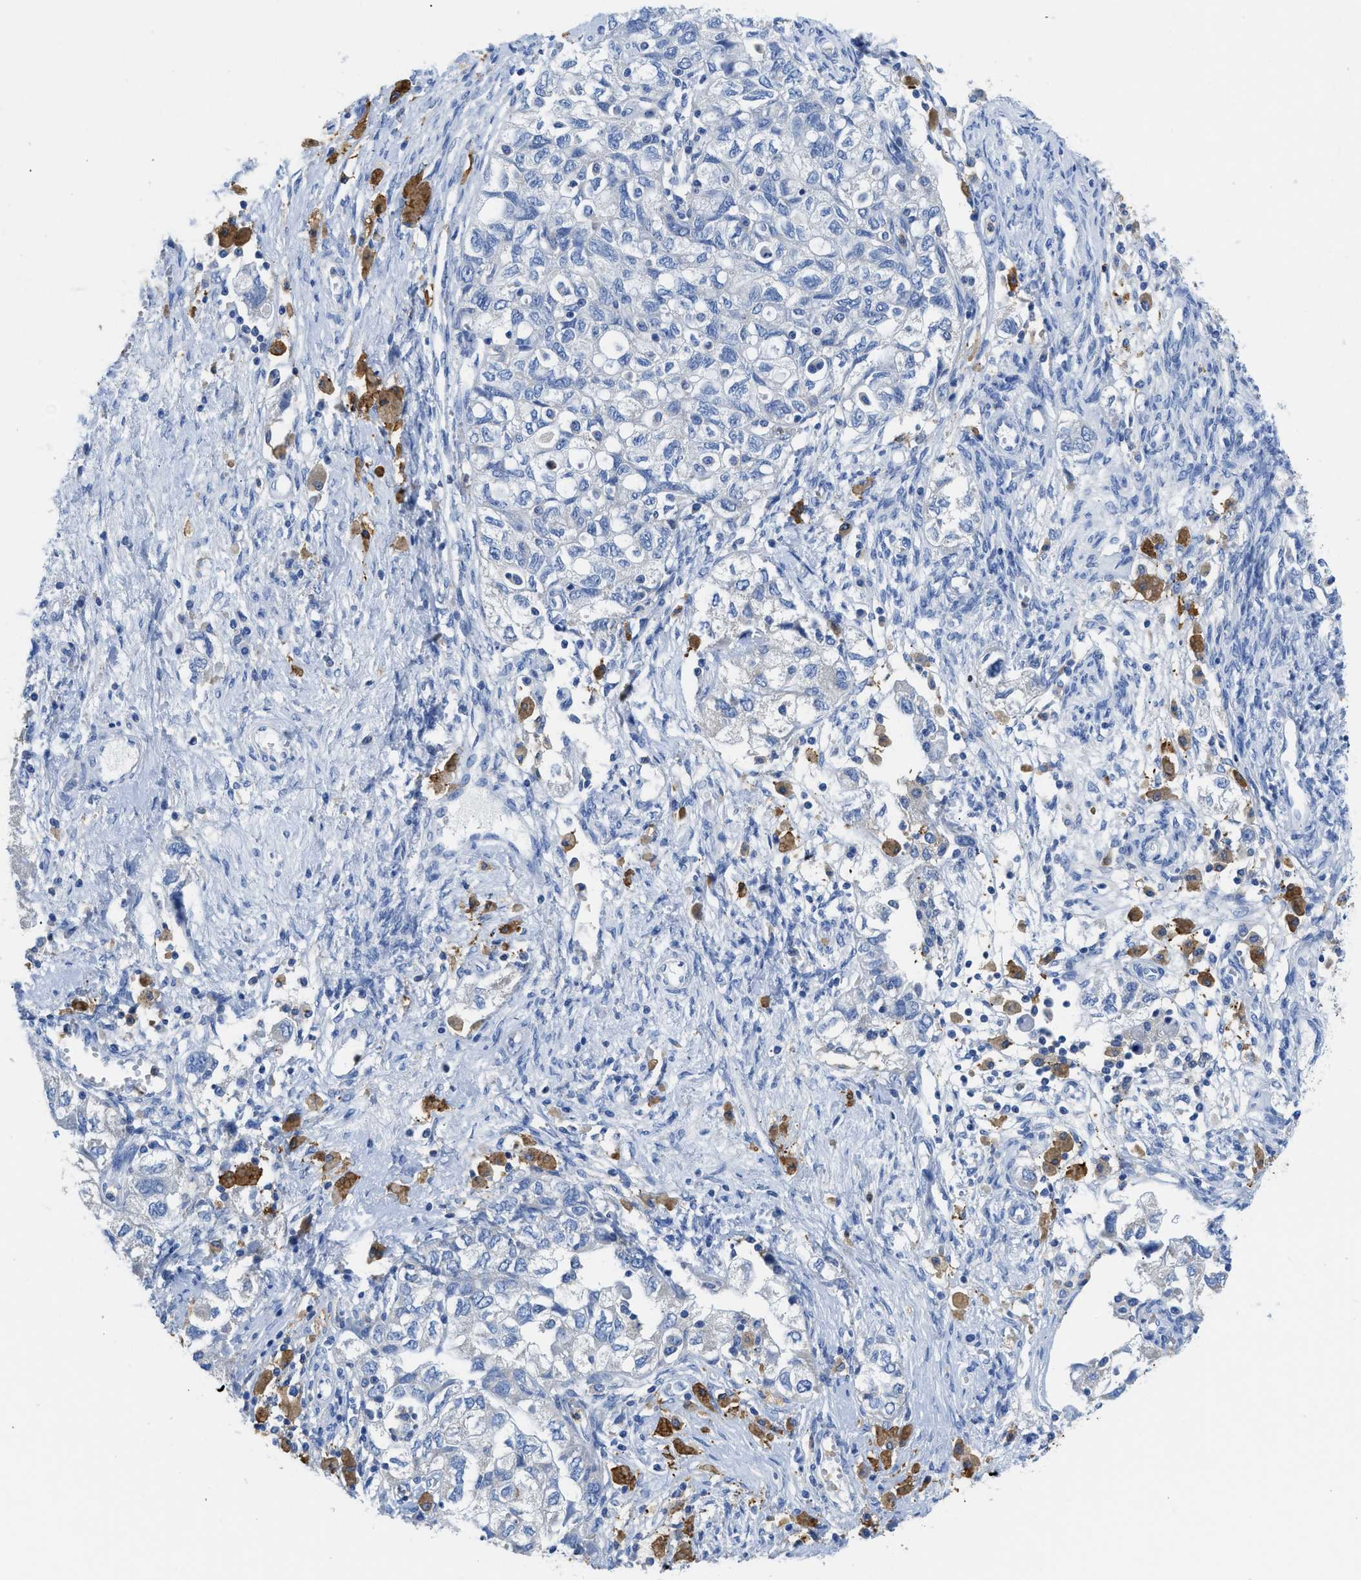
{"staining": {"intensity": "negative", "quantity": "none", "location": "none"}, "tissue": "ovarian cancer", "cell_type": "Tumor cells", "image_type": "cancer", "snomed": [{"axis": "morphology", "description": "Carcinoma, NOS"}, {"axis": "morphology", "description": "Cystadenocarcinoma, serous, NOS"}, {"axis": "topography", "description": "Ovary"}], "caption": "High power microscopy image of an immunohistochemistry (IHC) histopathology image of ovarian carcinoma, revealing no significant positivity in tumor cells.", "gene": "NEB", "patient": {"sex": "female", "age": 69}}